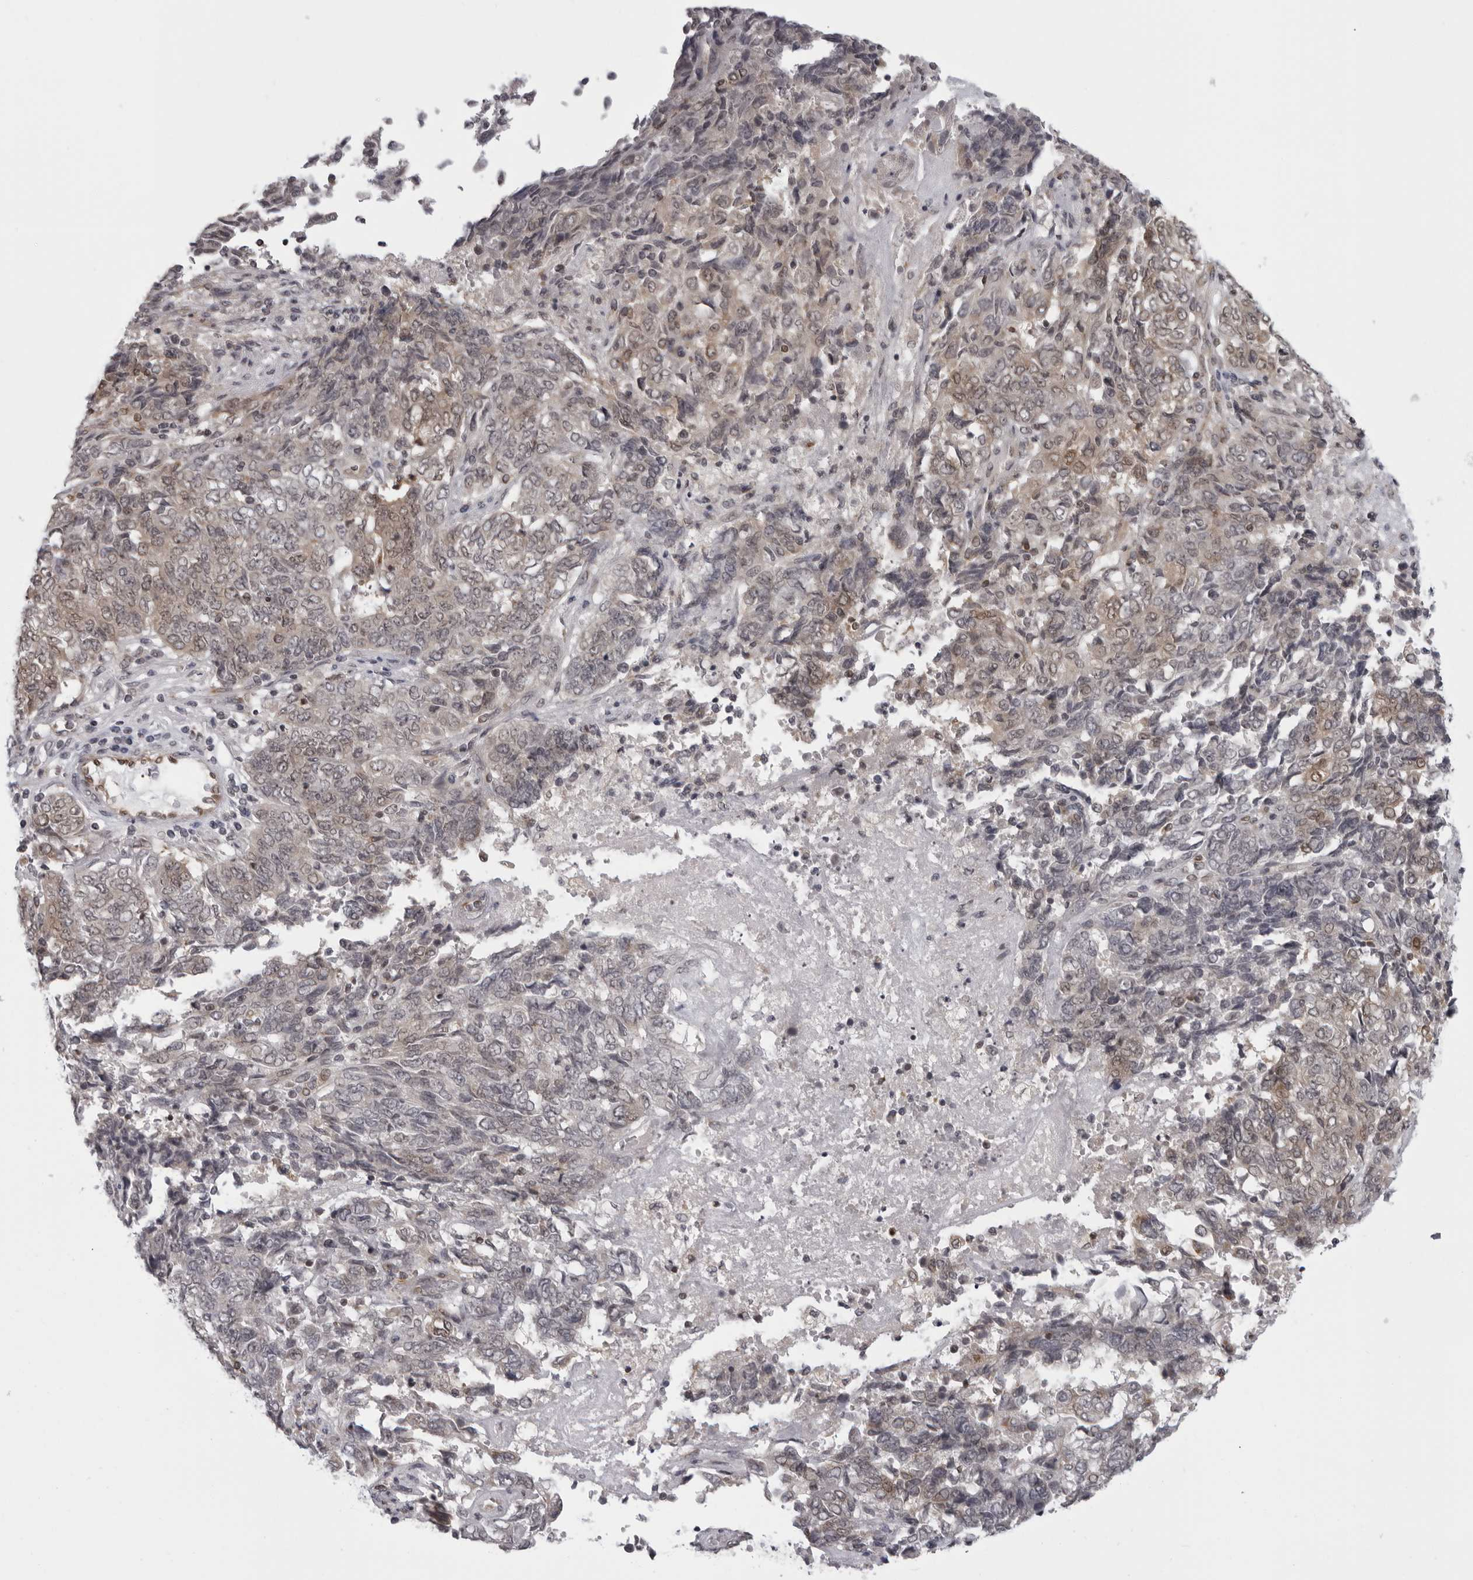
{"staining": {"intensity": "moderate", "quantity": "25%-75%", "location": "cytoplasmic/membranous,nuclear"}, "tissue": "endometrial cancer", "cell_type": "Tumor cells", "image_type": "cancer", "snomed": [{"axis": "morphology", "description": "Adenocarcinoma, NOS"}, {"axis": "topography", "description": "Endometrium"}], "caption": "Brown immunohistochemical staining in endometrial cancer shows moderate cytoplasmic/membranous and nuclear expression in approximately 25%-75% of tumor cells.", "gene": "MAPK12", "patient": {"sex": "female", "age": 80}}